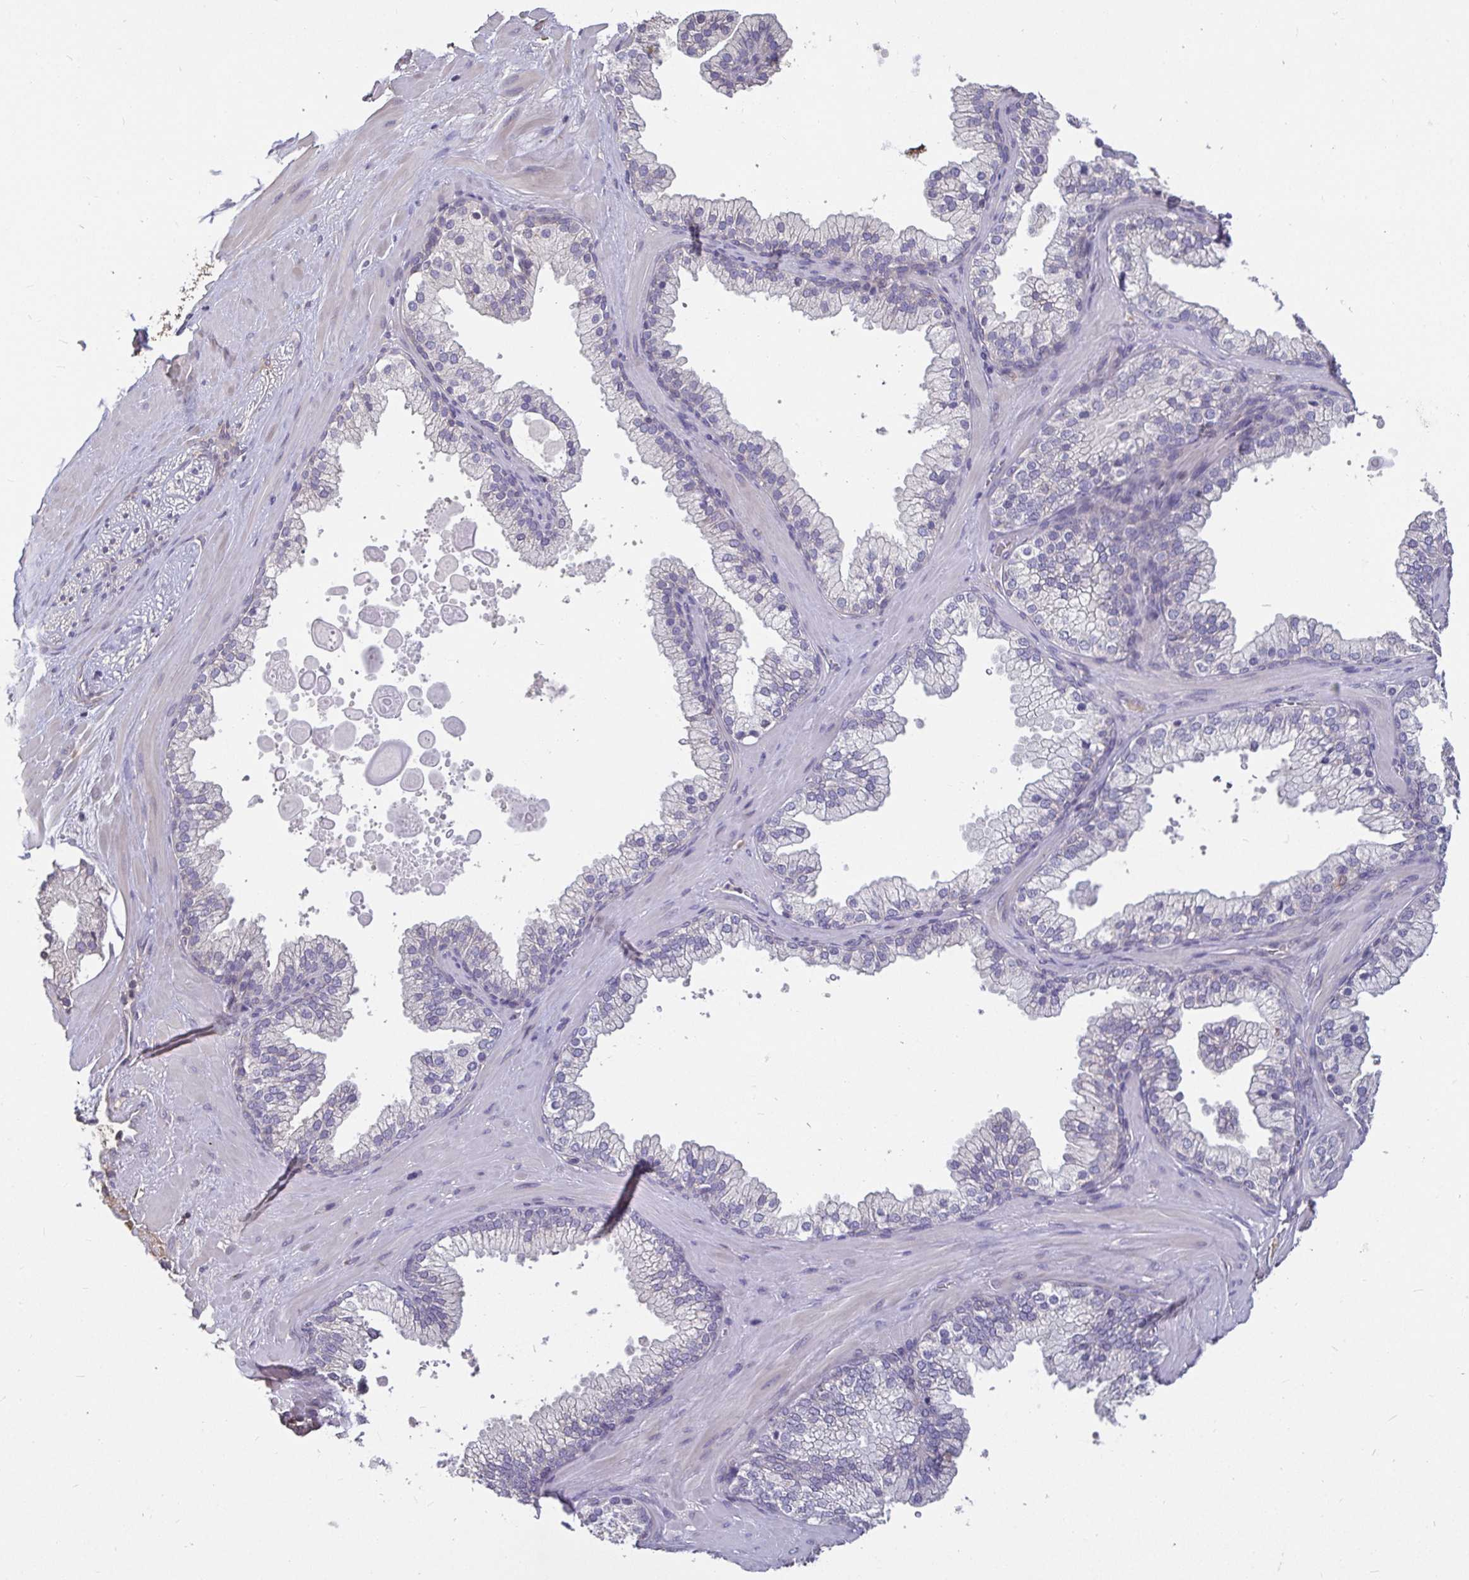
{"staining": {"intensity": "negative", "quantity": "none", "location": "none"}, "tissue": "adipose tissue", "cell_type": "Adipocytes", "image_type": "normal", "snomed": [{"axis": "morphology", "description": "Normal tissue, NOS"}, {"axis": "topography", "description": "Prostate"}, {"axis": "topography", "description": "Peripheral nerve tissue"}], "caption": "This is an immunohistochemistry (IHC) micrograph of benign human adipose tissue. There is no staining in adipocytes.", "gene": "ANLN", "patient": {"sex": "male", "age": 61}}